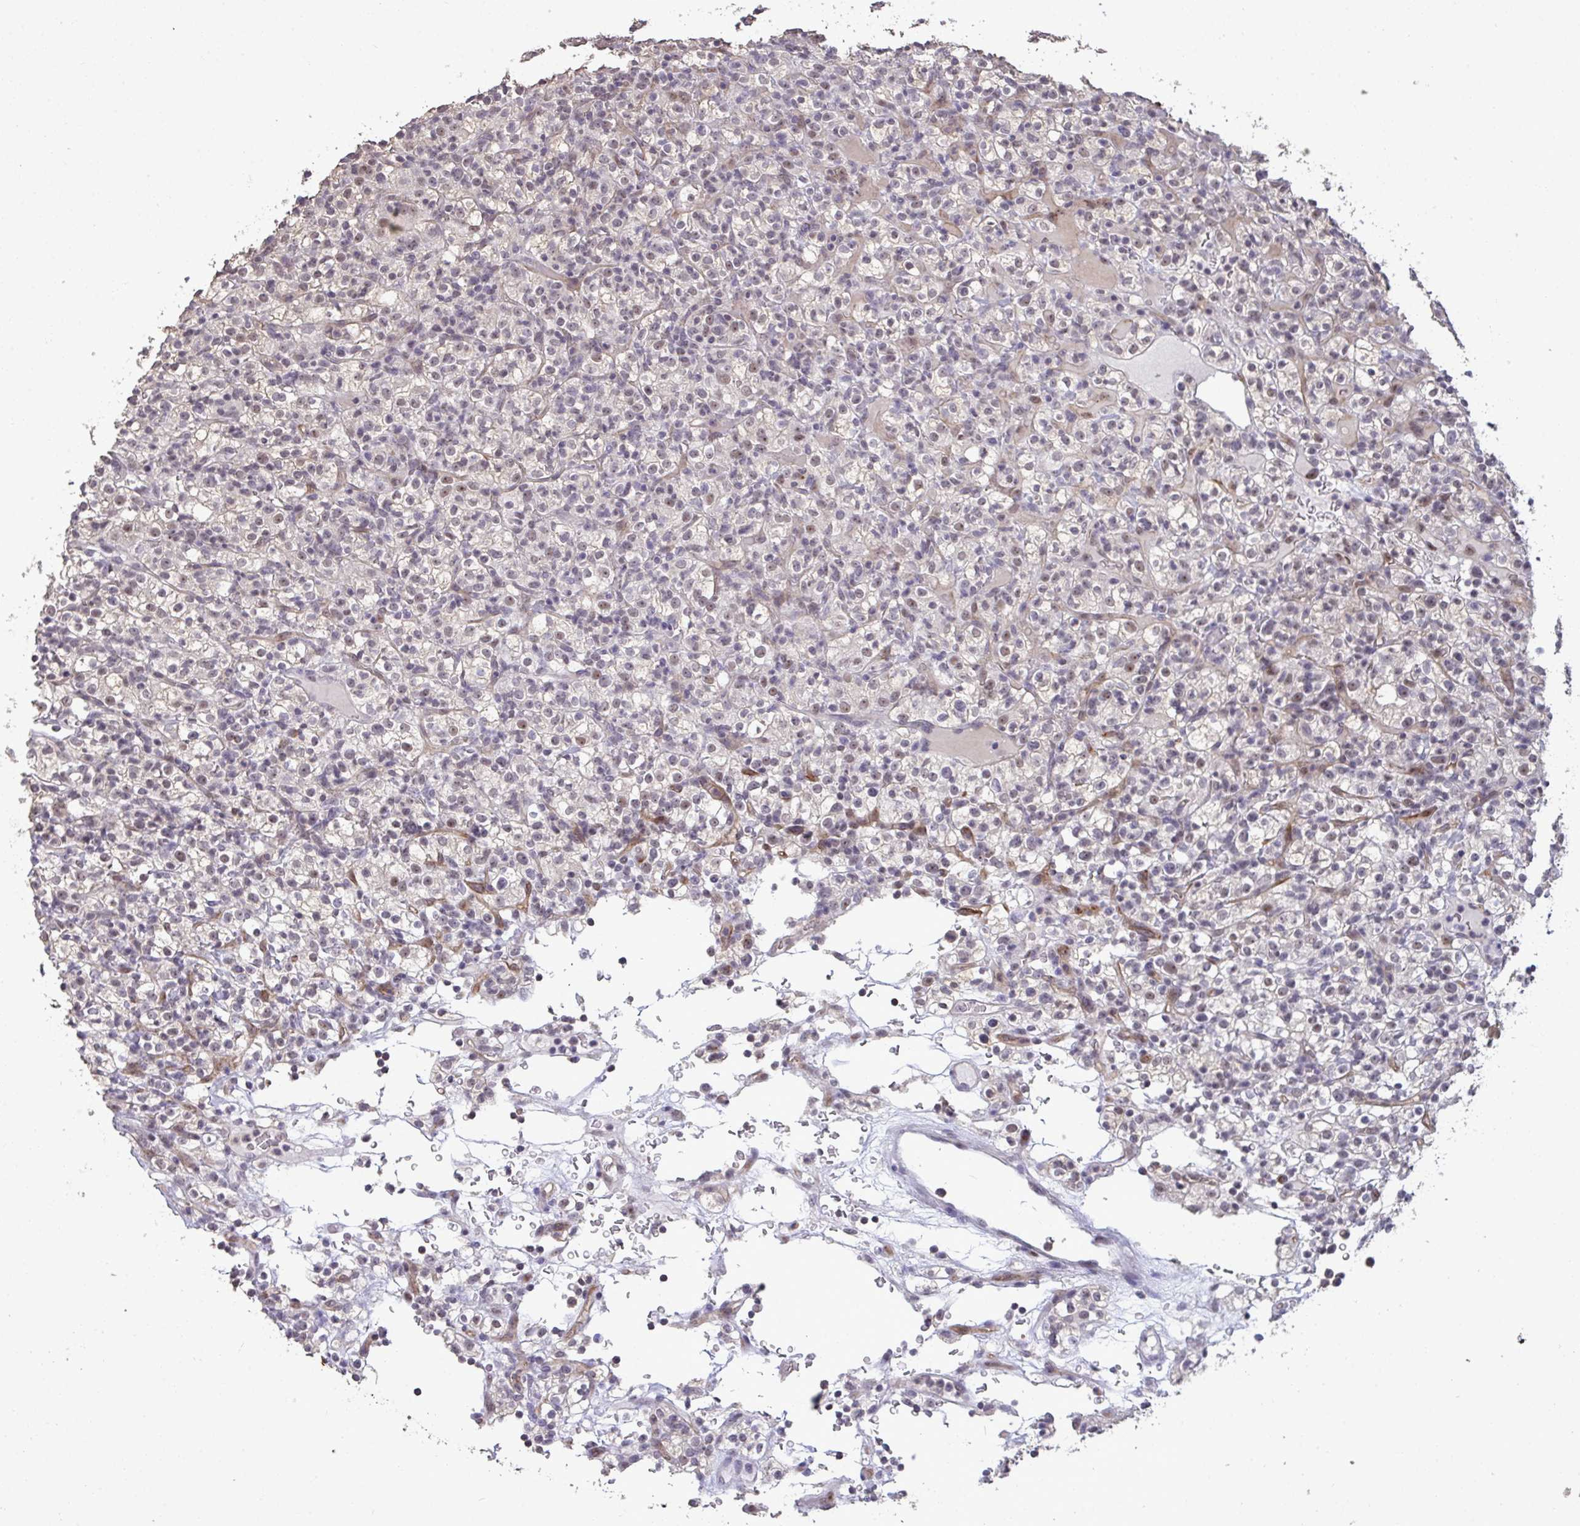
{"staining": {"intensity": "weak", "quantity": "<25%", "location": "nuclear"}, "tissue": "renal cancer", "cell_type": "Tumor cells", "image_type": "cancer", "snomed": [{"axis": "morphology", "description": "Normal tissue, NOS"}, {"axis": "morphology", "description": "Adenocarcinoma, NOS"}, {"axis": "topography", "description": "Kidney"}], "caption": "The histopathology image demonstrates no significant expression in tumor cells of adenocarcinoma (renal).", "gene": "SENP3", "patient": {"sex": "female", "age": 72}}